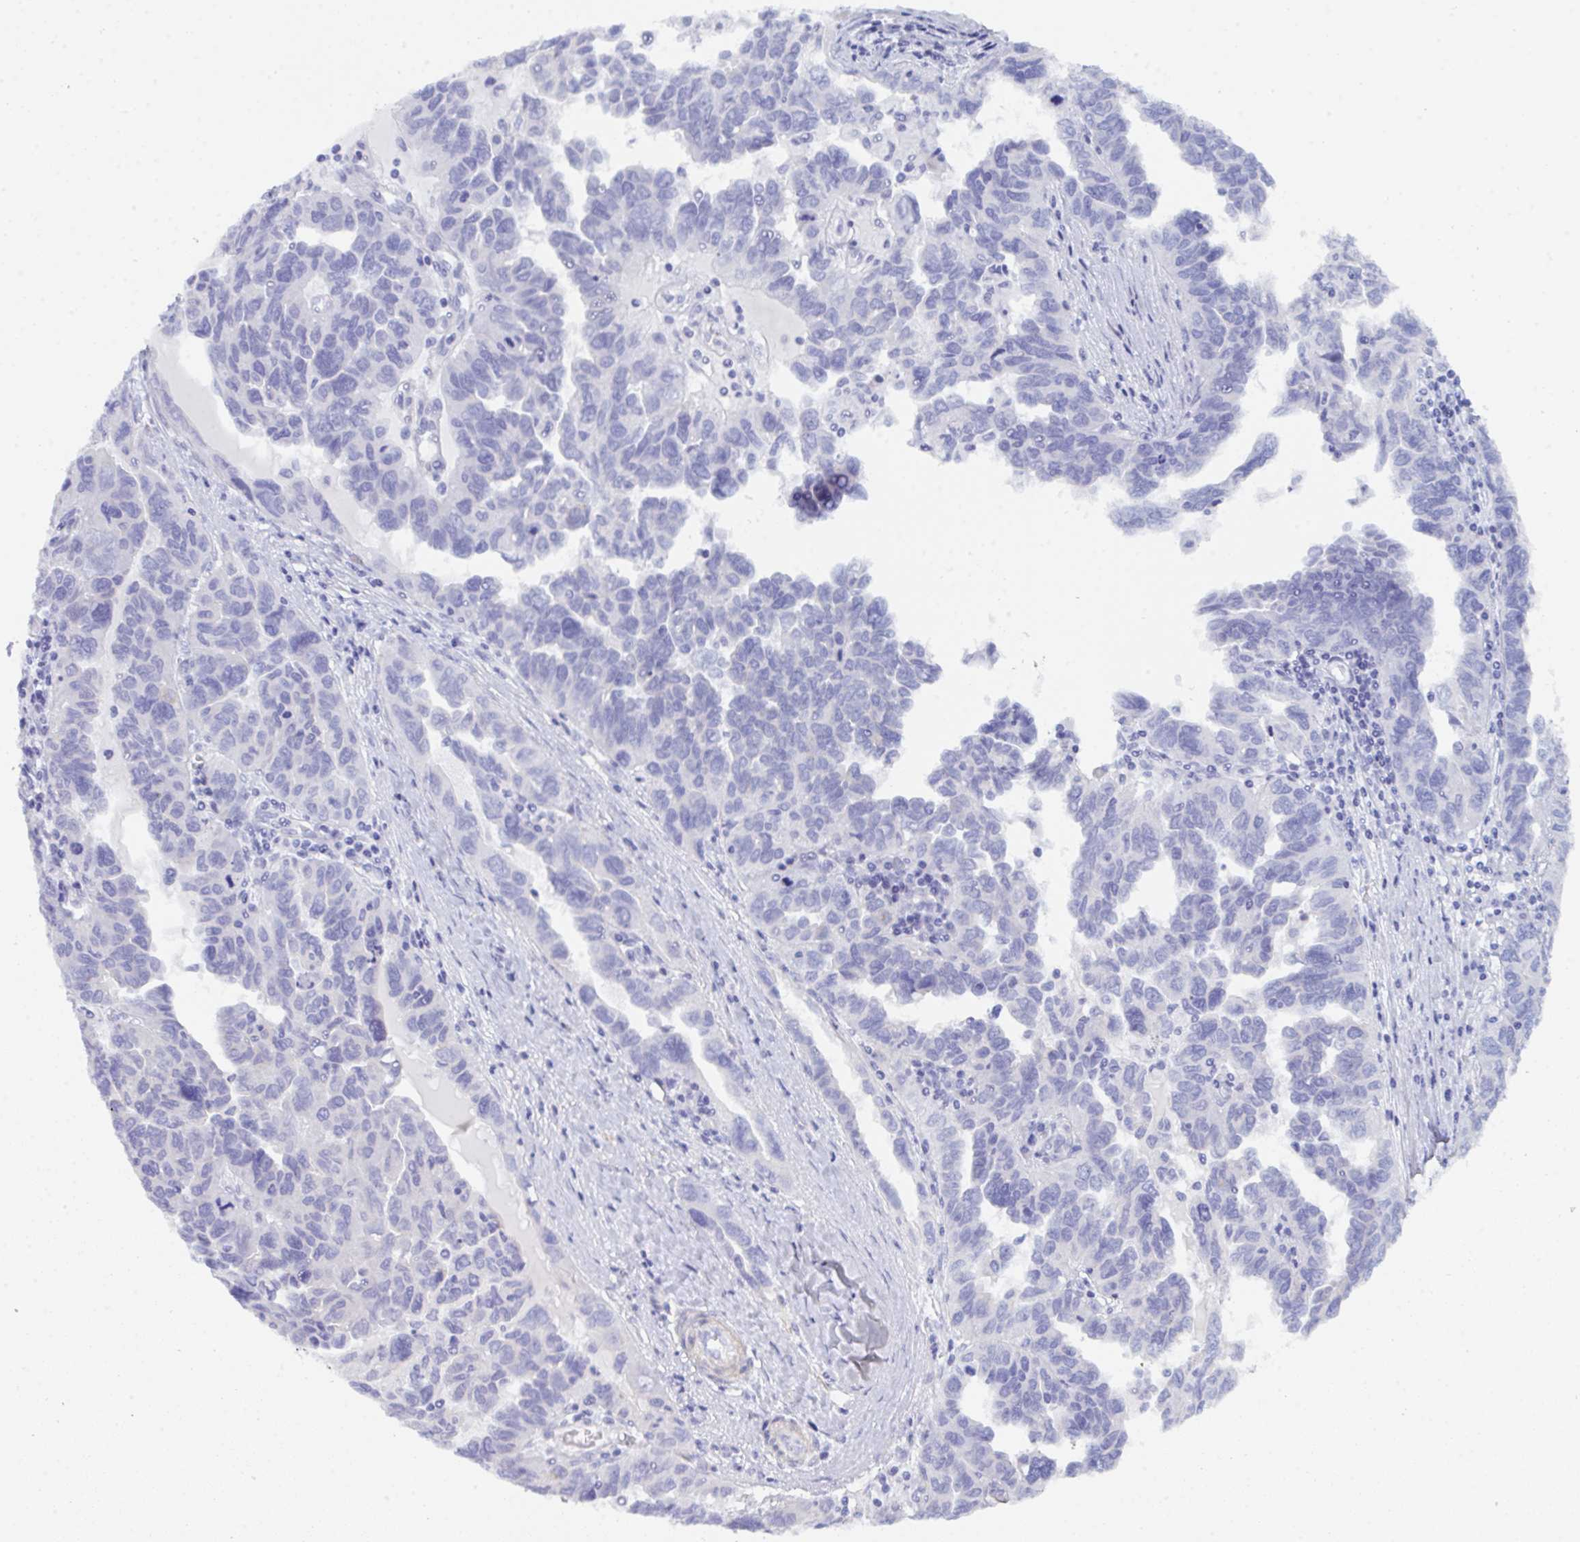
{"staining": {"intensity": "negative", "quantity": "none", "location": "none"}, "tissue": "ovarian cancer", "cell_type": "Tumor cells", "image_type": "cancer", "snomed": [{"axis": "morphology", "description": "Cystadenocarcinoma, serous, NOS"}, {"axis": "topography", "description": "Ovary"}], "caption": "Human ovarian cancer stained for a protein using immunohistochemistry exhibits no expression in tumor cells.", "gene": "CEP170B", "patient": {"sex": "female", "age": 64}}